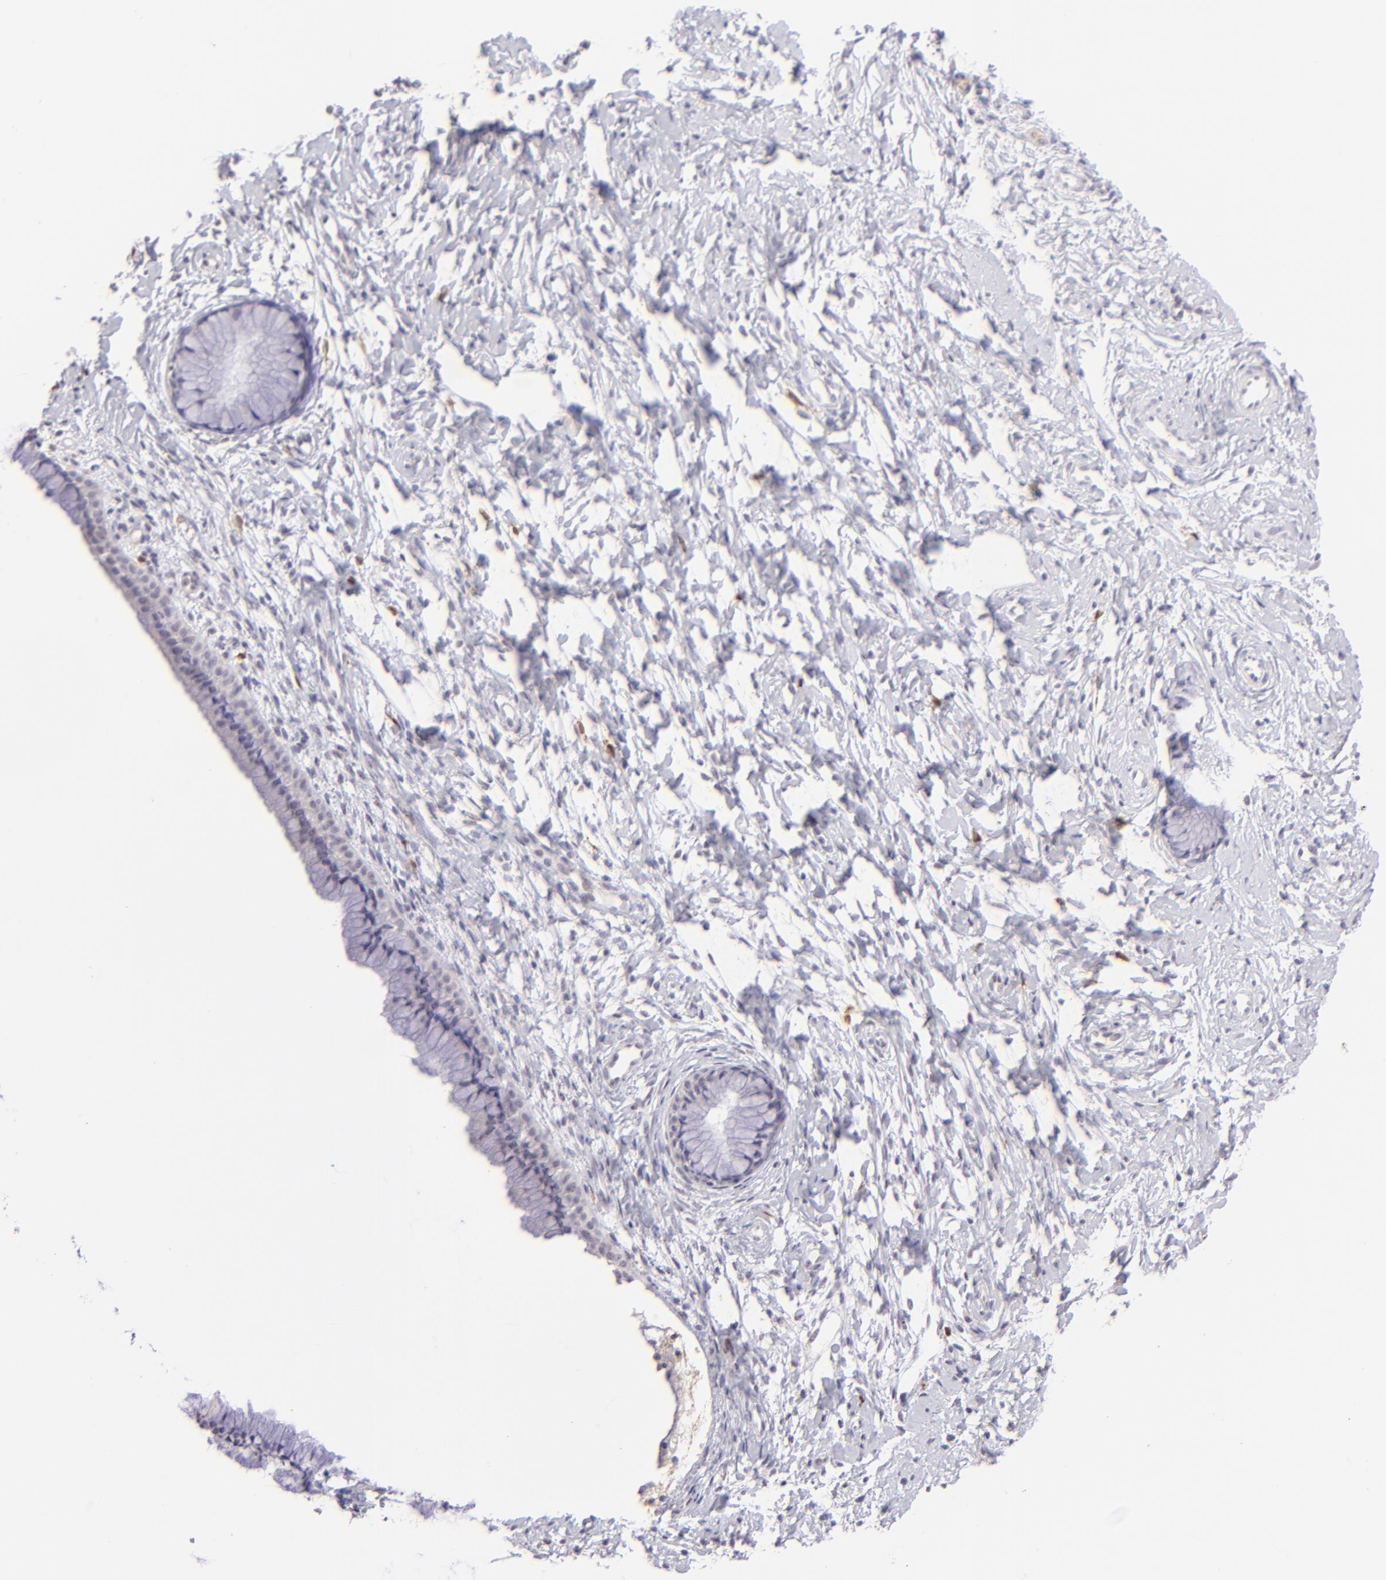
{"staining": {"intensity": "negative", "quantity": "none", "location": "none"}, "tissue": "cervix", "cell_type": "Glandular cells", "image_type": "normal", "snomed": [{"axis": "morphology", "description": "Normal tissue, NOS"}, {"axis": "topography", "description": "Cervix"}], "caption": "Glandular cells show no significant positivity in normal cervix. Nuclei are stained in blue.", "gene": "MAGEA1", "patient": {"sex": "female", "age": 46}}